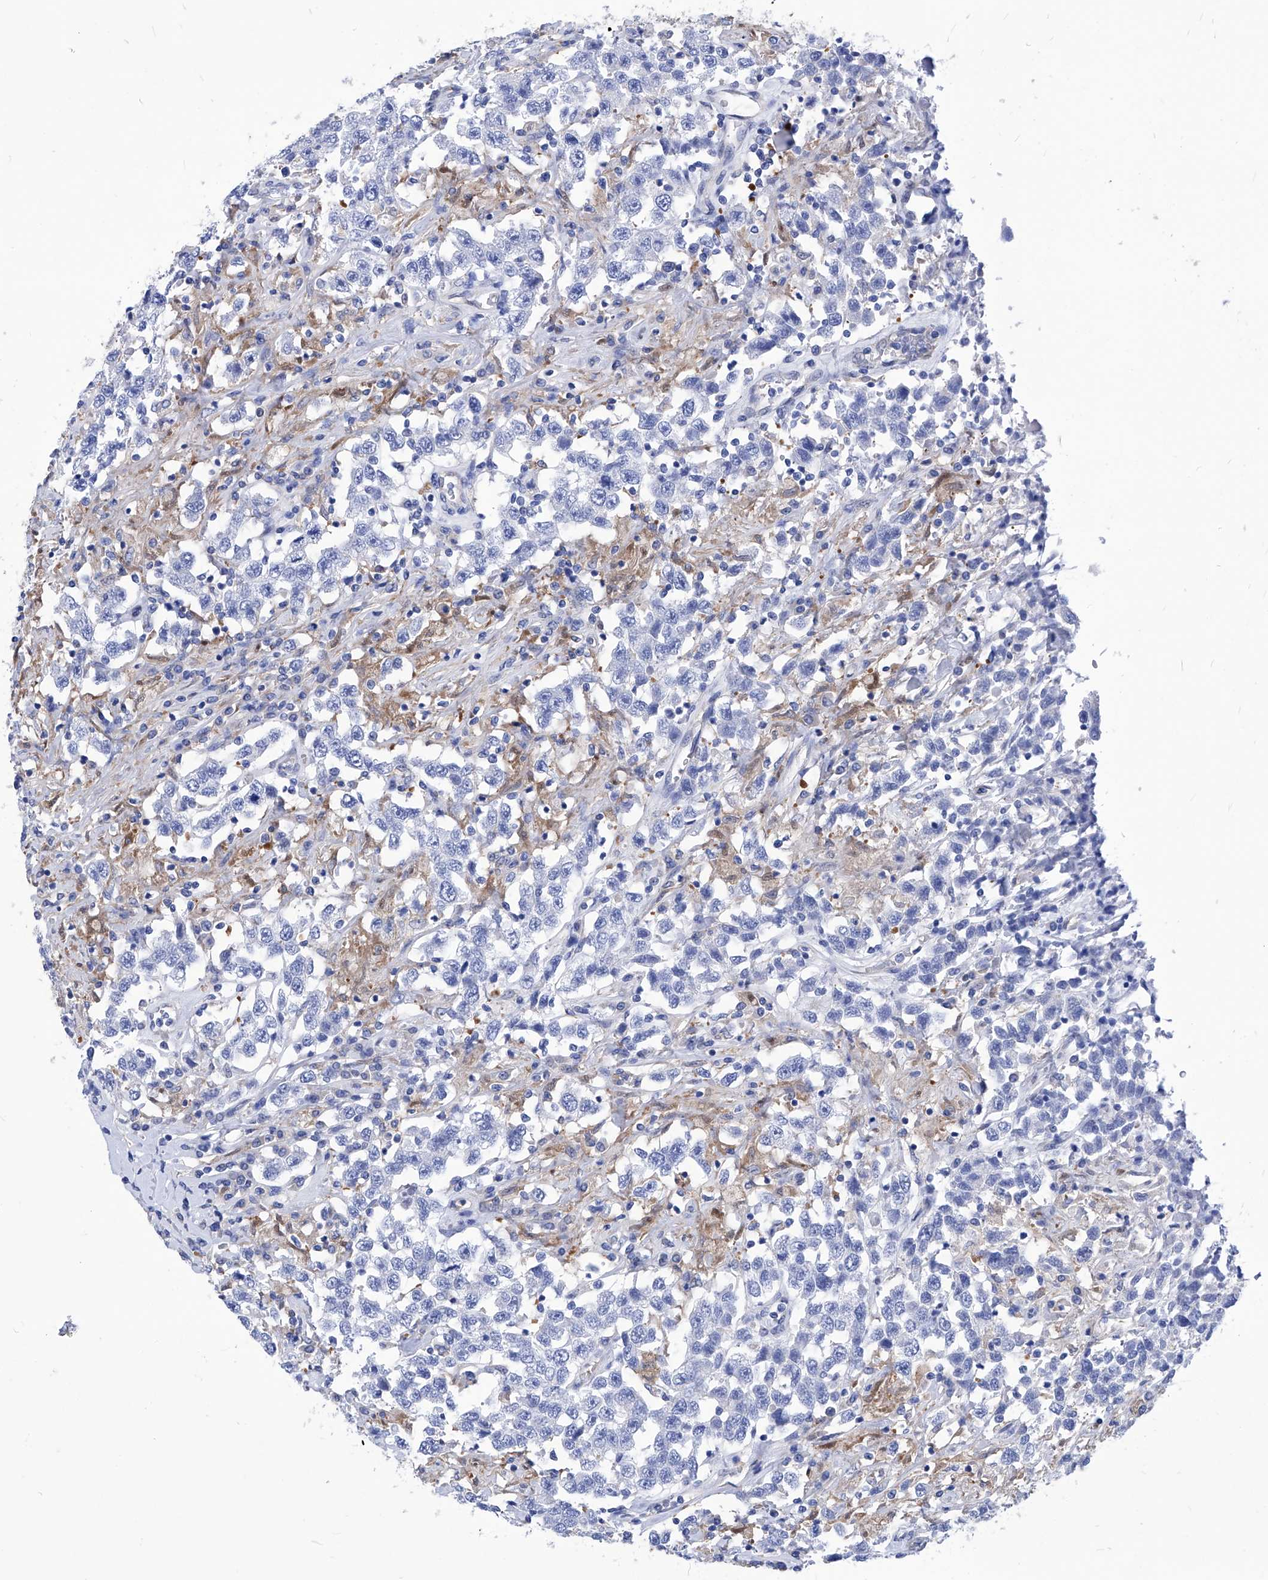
{"staining": {"intensity": "negative", "quantity": "none", "location": "none"}, "tissue": "testis cancer", "cell_type": "Tumor cells", "image_type": "cancer", "snomed": [{"axis": "morphology", "description": "Seminoma, NOS"}, {"axis": "topography", "description": "Testis"}], "caption": "A high-resolution image shows immunohistochemistry (IHC) staining of testis cancer (seminoma), which reveals no significant positivity in tumor cells.", "gene": "XPNPEP1", "patient": {"sex": "male", "age": 41}}